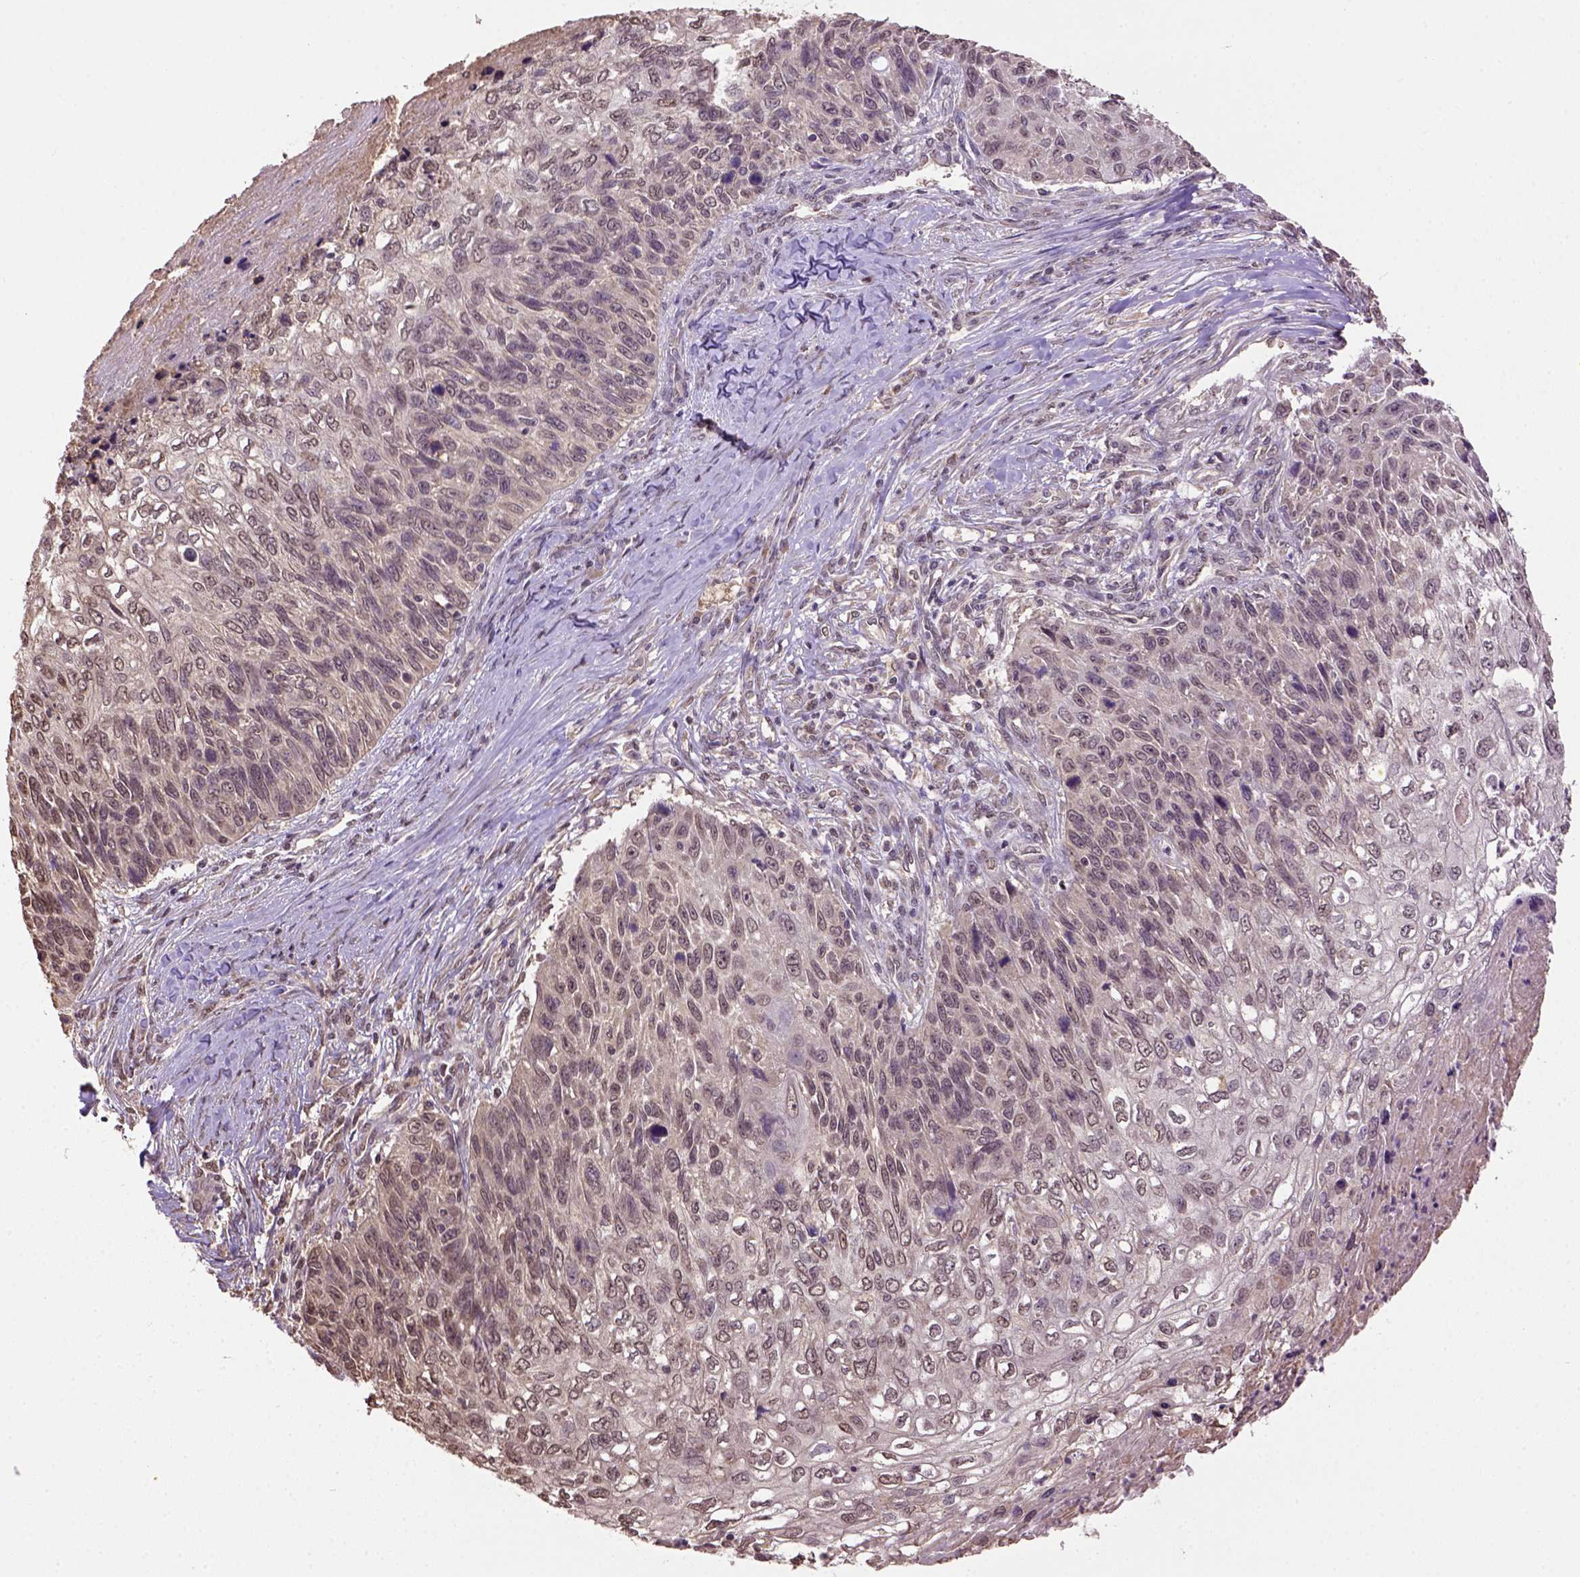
{"staining": {"intensity": "weak", "quantity": "<25%", "location": "cytoplasmic/membranous"}, "tissue": "skin cancer", "cell_type": "Tumor cells", "image_type": "cancer", "snomed": [{"axis": "morphology", "description": "Squamous cell carcinoma, NOS"}, {"axis": "topography", "description": "Skin"}], "caption": "Immunohistochemical staining of human skin squamous cell carcinoma exhibits no significant expression in tumor cells. The staining was performed using DAB (3,3'-diaminobenzidine) to visualize the protein expression in brown, while the nuclei were stained in blue with hematoxylin (Magnification: 20x).", "gene": "WDR17", "patient": {"sex": "male", "age": 92}}